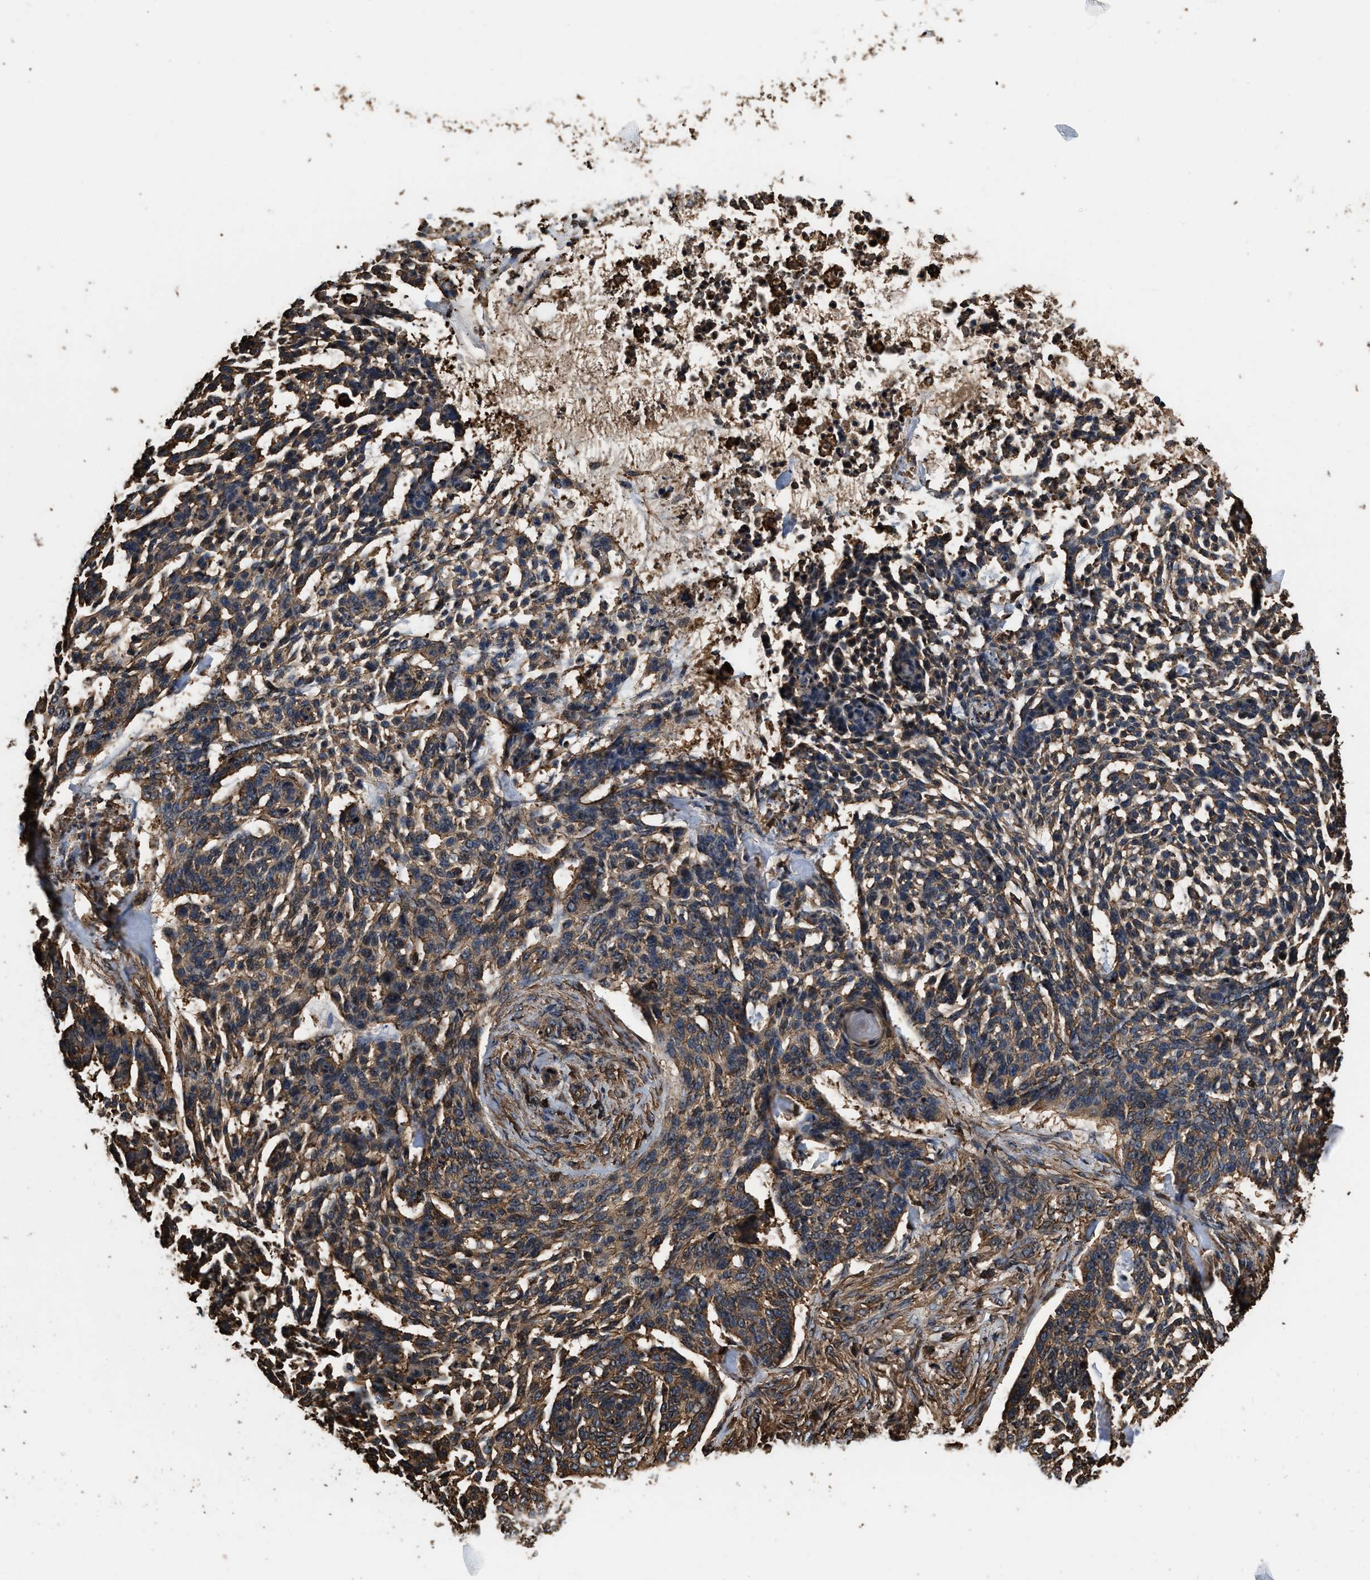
{"staining": {"intensity": "moderate", "quantity": ">75%", "location": "cytoplasmic/membranous"}, "tissue": "skin cancer", "cell_type": "Tumor cells", "image_type": "cancer", "snomed": [{"axis": "morphology", "description": "Basal cell carcinoma"}, {"axis": "topography", "description": "Skin"}], "caption": "Skin cancer (basal cell carcinoma) stained for a protein reveals moderate cytoplasmic/membranous positivity in tumor cells. (brown staining indicates protein expression, while blue staining denotes nuclei).", "gene": "KBTBD2", "patient": {"sex": "female", "age": 64}}